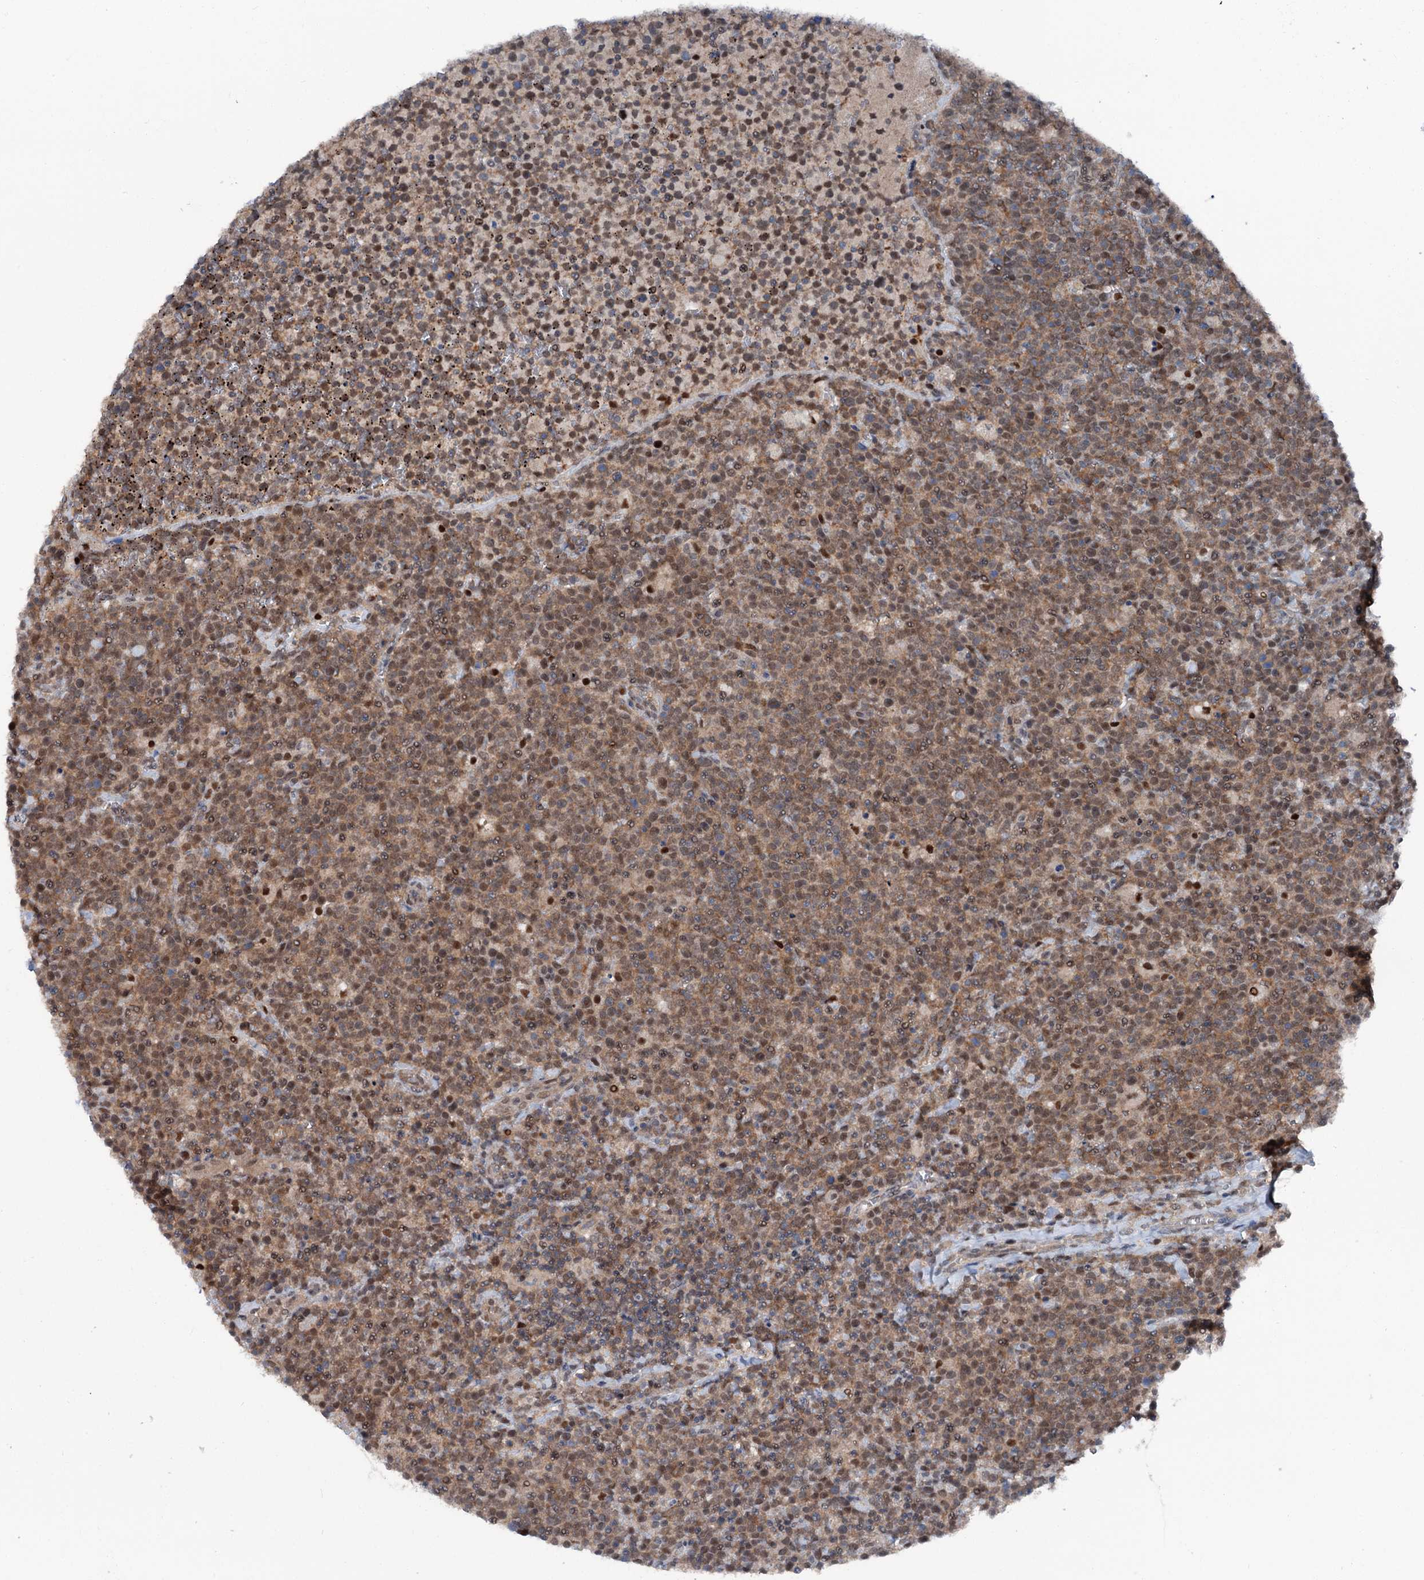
{"staining": {"intensity": "moderate", "quantity": ">75%", "location": "cytoplasmic/membranous,nuclear"}, "tissue": "lymphoma", "cell_type": "Tumor cells", "image_type": "cancer", "snomed": [{"axis": "morphology", "description": "Malignant lymphoma, non-Hodgkin's type, High grade"}, {"axis": "topography", "description": "Lymph node"}], "caption": "There is medium levels of moderate cytoplasmic/membranous and nuclear staining in tumor cells of lymphoma, as demonstrated by immunohistochemical staining (brown color).", "gene": "PSMD13", "patient": {"sex": "male", "age": 61}}